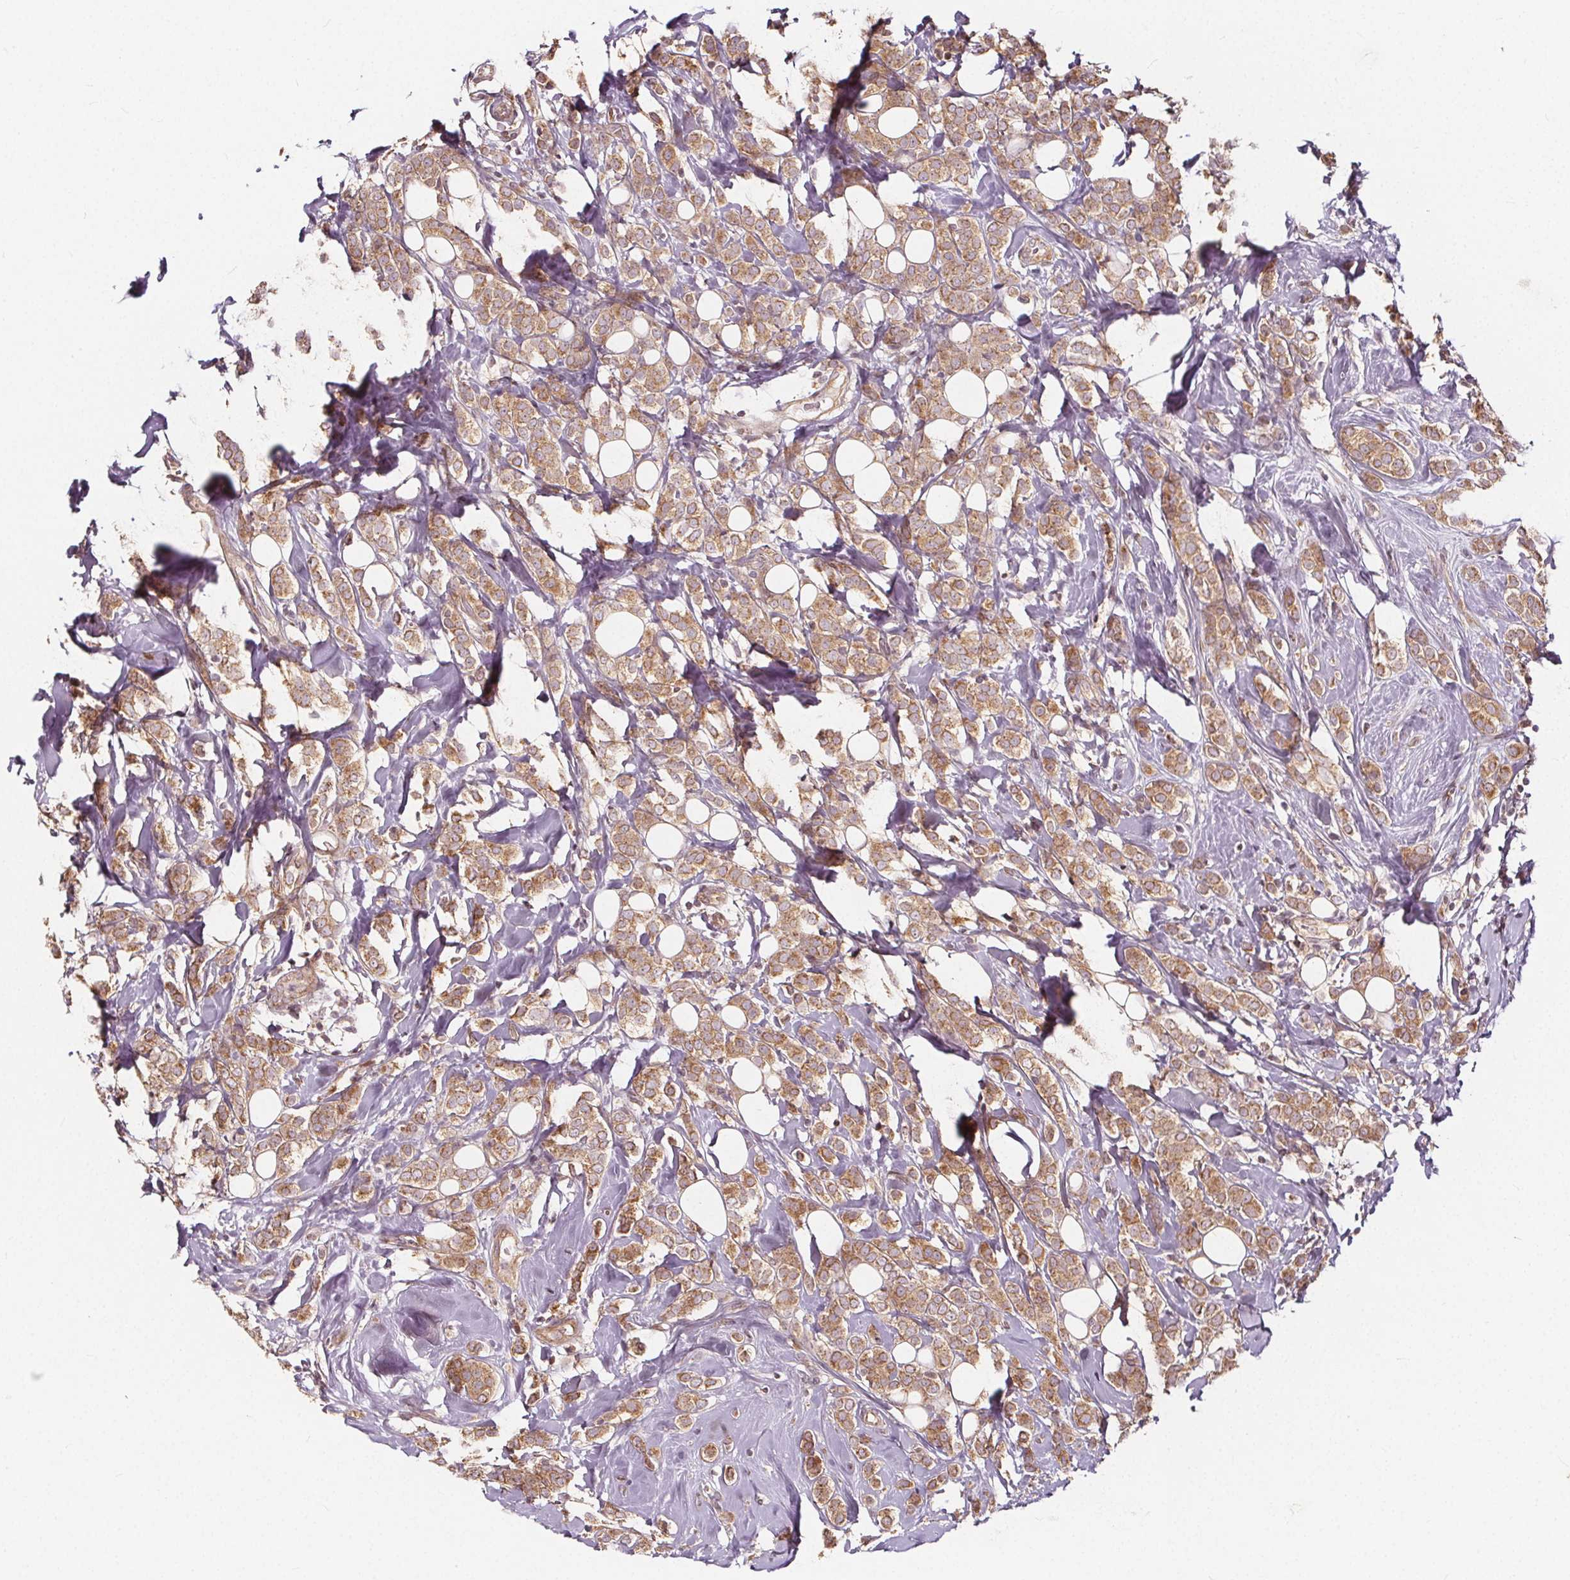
{"staining": {"intensity": "moderate", "quantity": ">75%", "location": "cytoplasmic/membranous"}, "tissue": "breast cancer", "cell_type": "Tumor cells", "image_type": "cancer", "snomed": [{"axis": "morphology", "description": "Lobular carcinoma"}, {"axis": "topography", "description": "Breast"}], "caption": "IHC image of neoplastic tissue: human breast lobular carcinoma stained using immunohistochemistry reveals medium levels of moderate protein expression localized specifically in the cytoplasmic/membranous of tumor cells, appearing as a cytoplasmic/membranous brown color.", "gene": "AKT1S1", "patient": {"sex": "female", "age": 49}}